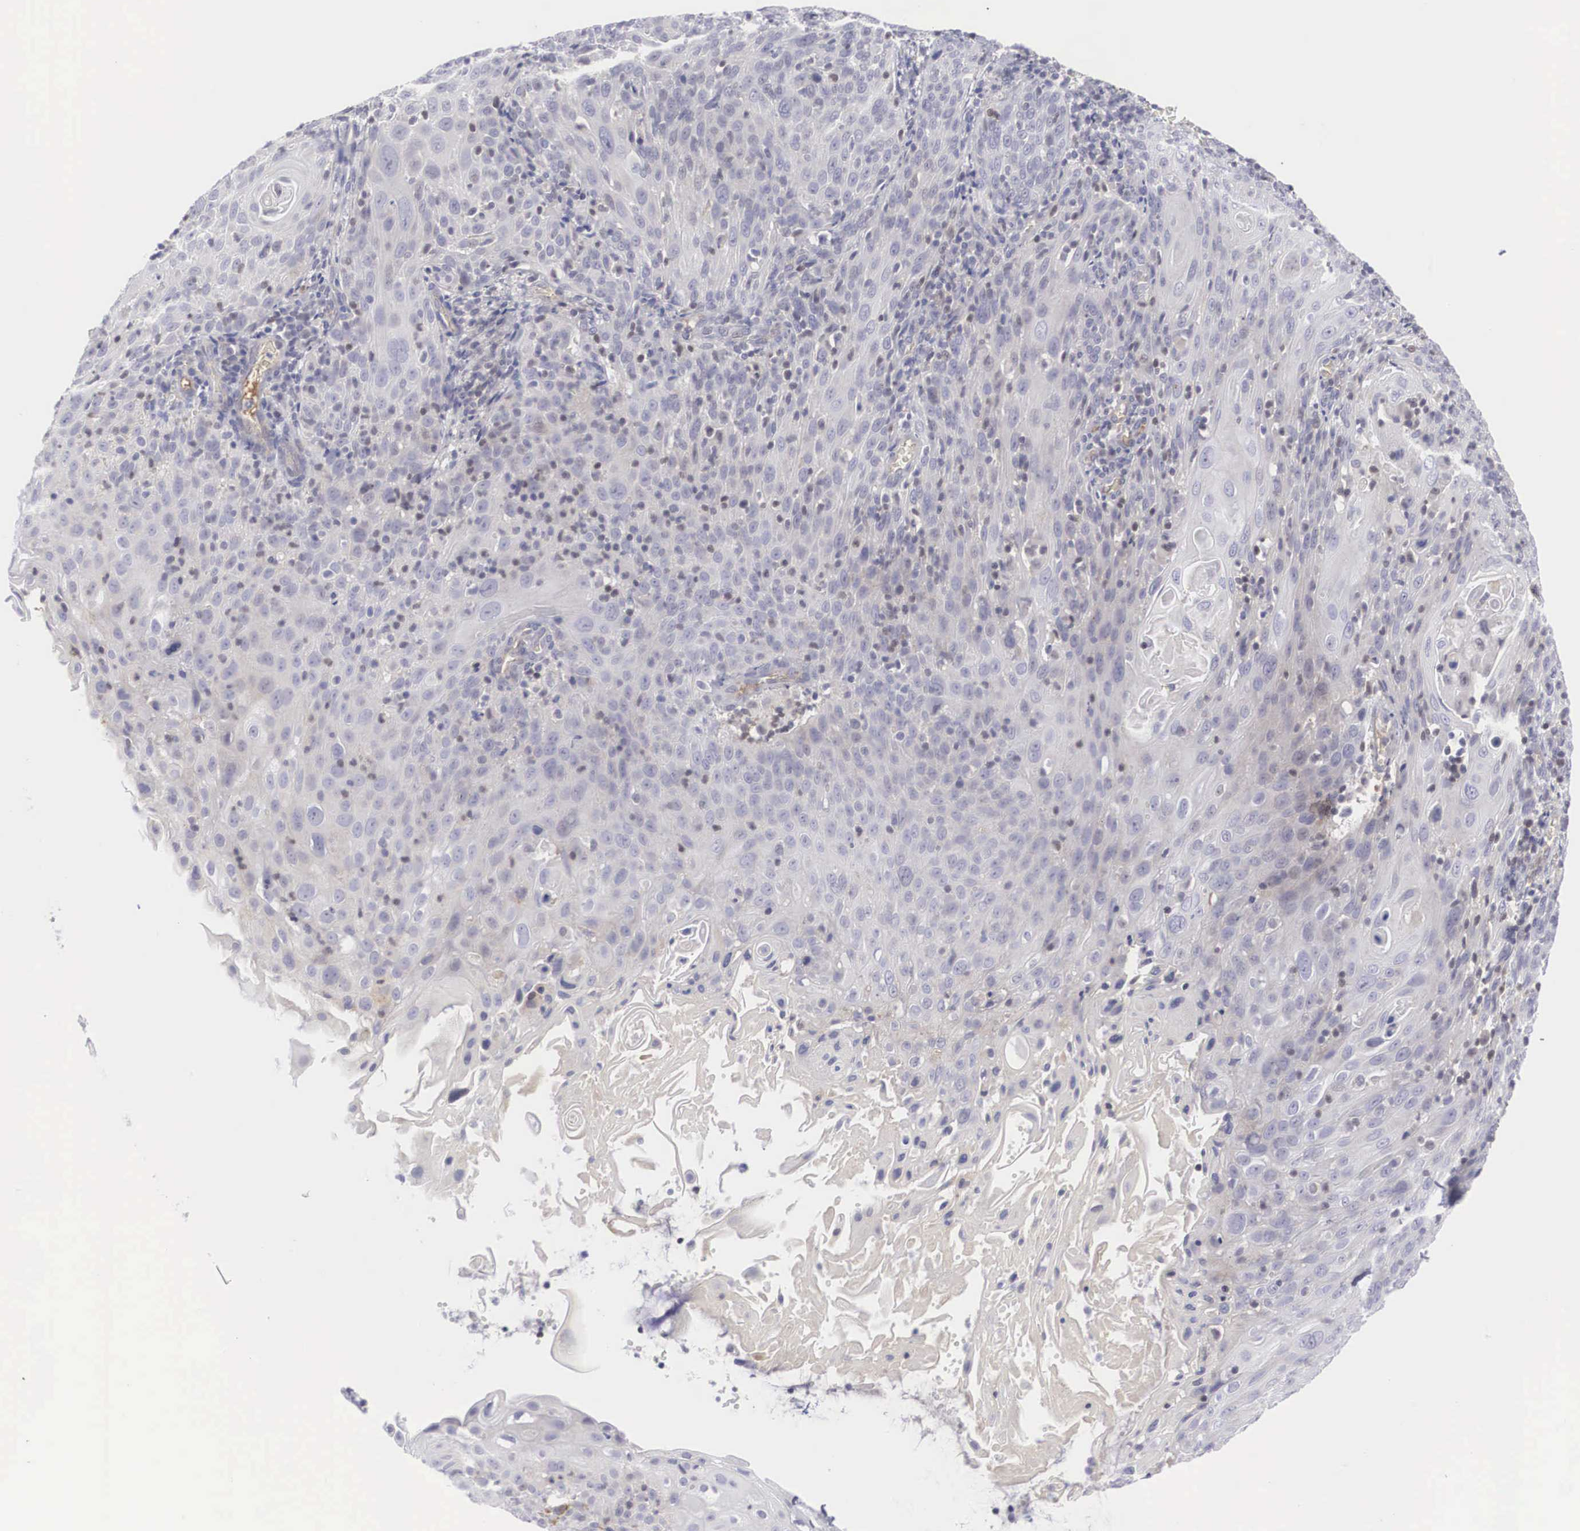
{"staining": {"intensity": "weak", "quantity": "<25%", "location": "cytoplasmic/membranous"}, "tissue": "cervical cancer", "cell_type": "Tumor cells", "image_type": "cancer", "snomed": [{"axis": "morphology", "description": "Squamous cell carcinoma, NOS"}, {"axis": "topography", "description": "Cervix"}], "caption": "Tumor cells show no significant positivity in squamous cell carcinoma (cervical).", "gene": "RBPJ", "patient": {"sex": "female", "age": 54}}